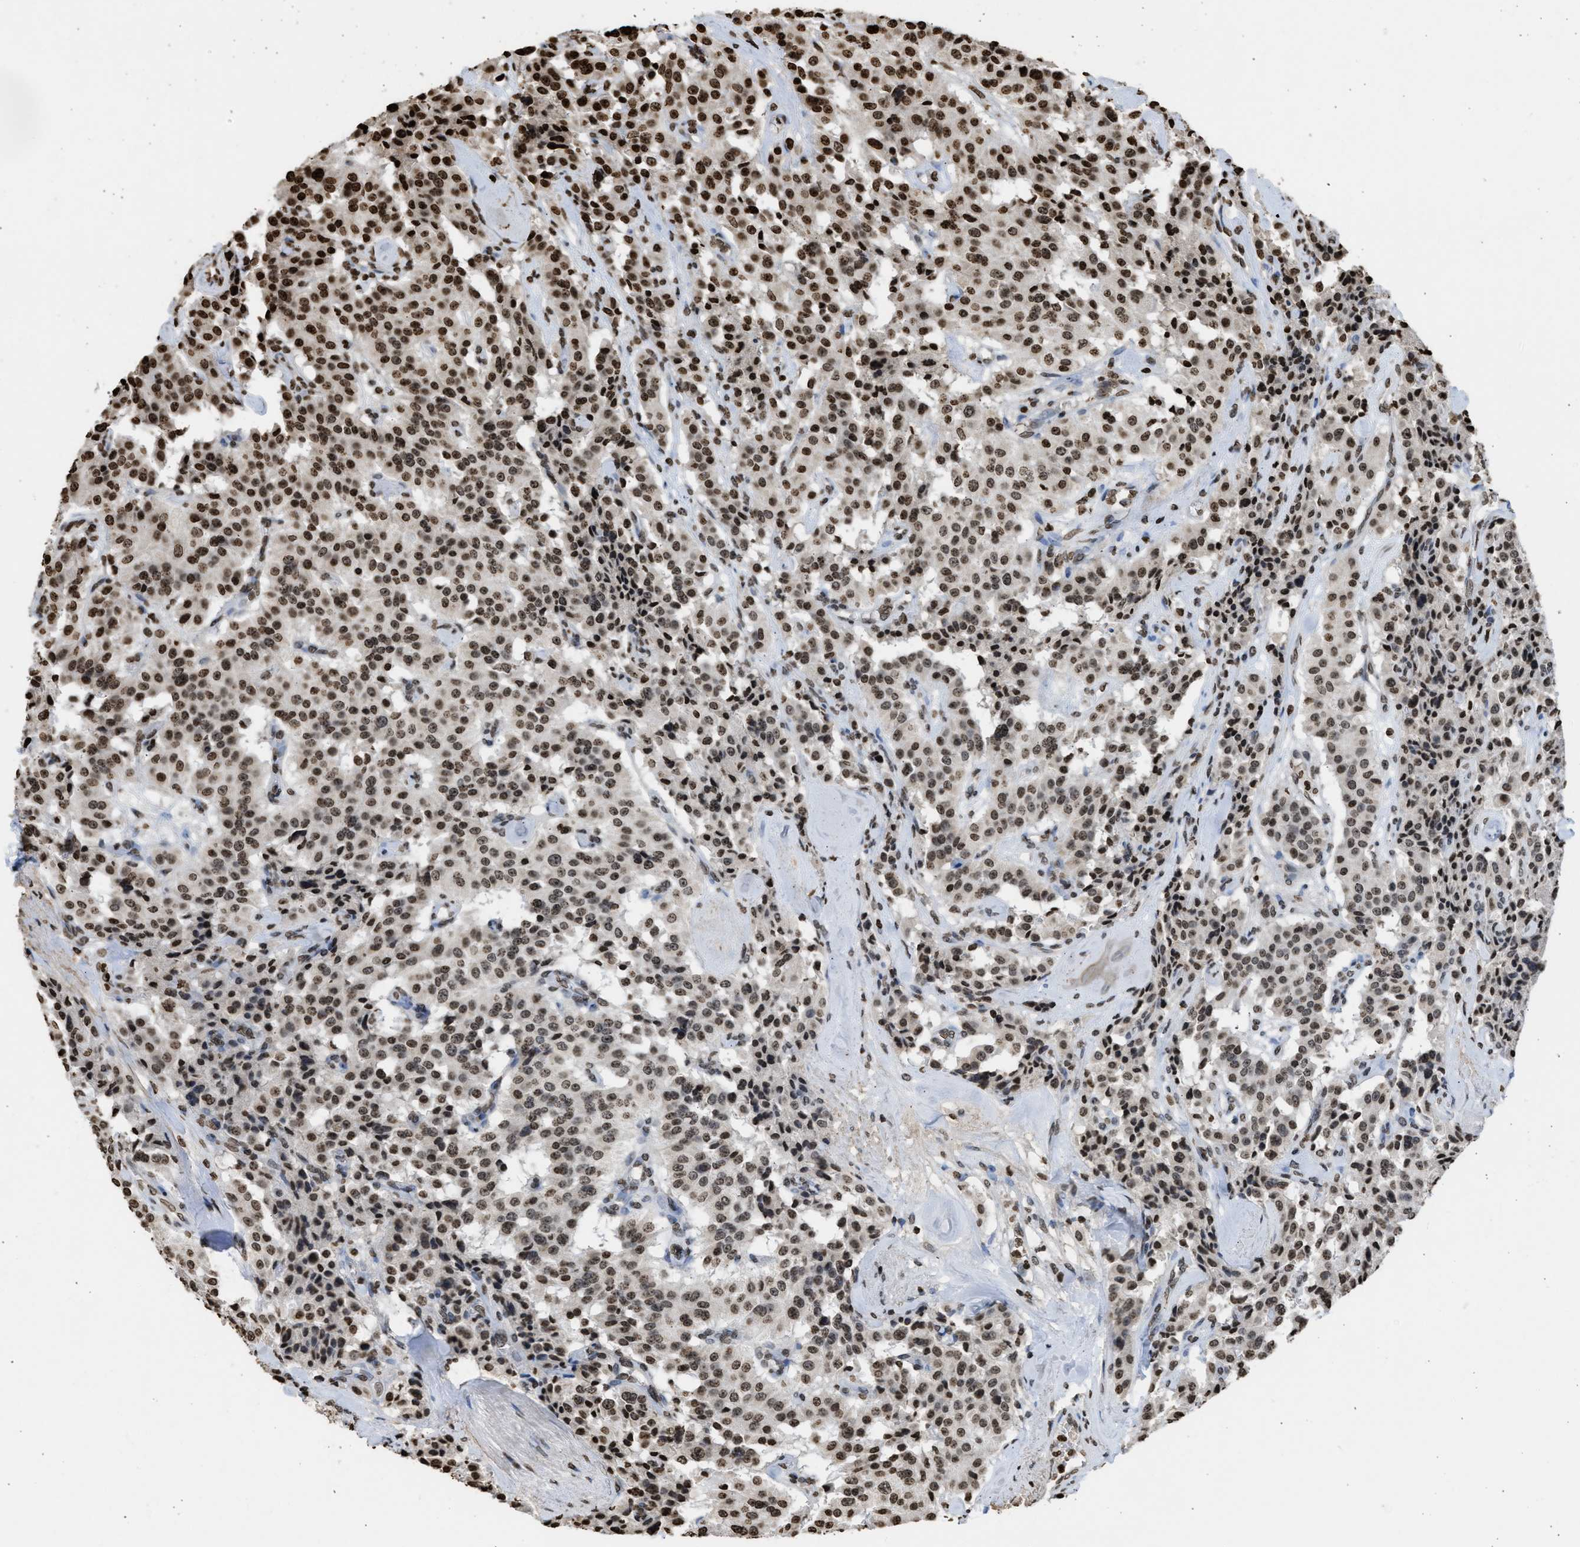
{"staining": {"intensity": "strong", "quantity": ">75%", "location": "nuclear"}, "tissue": "carcinoid", "cell_type": "Tumor cells", "image_type": "cancer", "snomed": [{"axis": "morphology", "description": "Carcinoid, malignant, NOS"}, {"axis": "topography", "description": "Lung"}], "caption": "Immunohistochemistry (IHC) micrograph of neoplastic tissue: human carcinoid stained using IHC displays high levels of strong protein expression localized specifically in the nuclear of tumor cells, appearing as a nuclear brown color.", "gene": "RRAGC", "patient": {"sex": "male", "age": 30}}